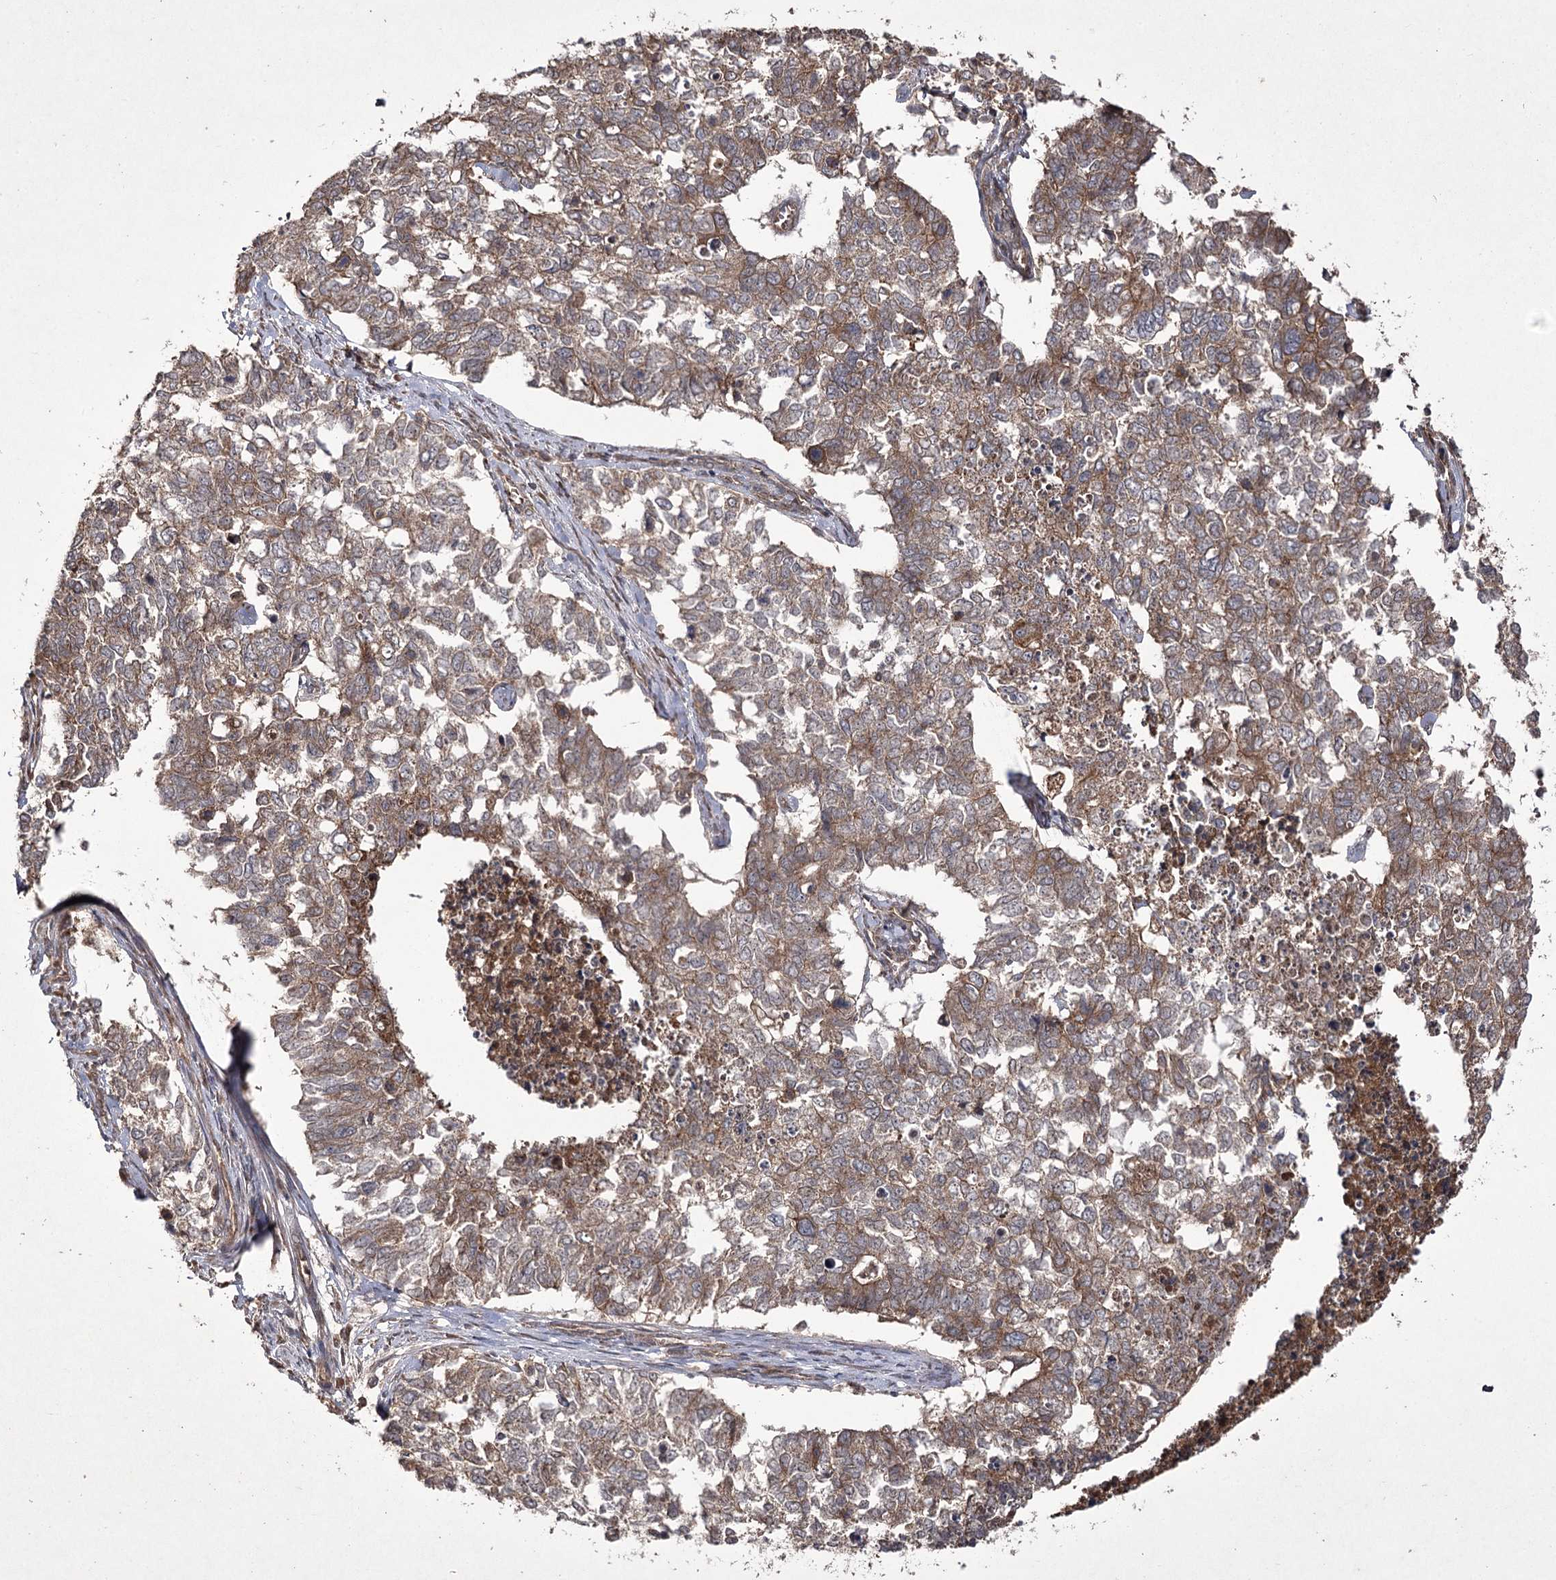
{"staining": {"intensity": "moderate", "quantity": "25%-75%", "location": "cytoplasmic/membranous"}, "tissue": "cervical cancer", "cell_type": "Tumor cells", "image_type": "cancer", "snomed": [{"axis": "morphology", "description": "Squamous cell carcinoma, NOS"}, {"axis": "topography", "description": "Cervix"}], "caption": "Immunohistochemistry (IHC) (DAB (3,3'-diaminobenzidine)) staining of cervical cancer (squamous cell carcinoma) displays moderate cytoplasmic/membranous protein staining in approximately 25%-75% of tumor cells.", "gene": "FANCL", "patient": {"sex": "female", "age": 63}}